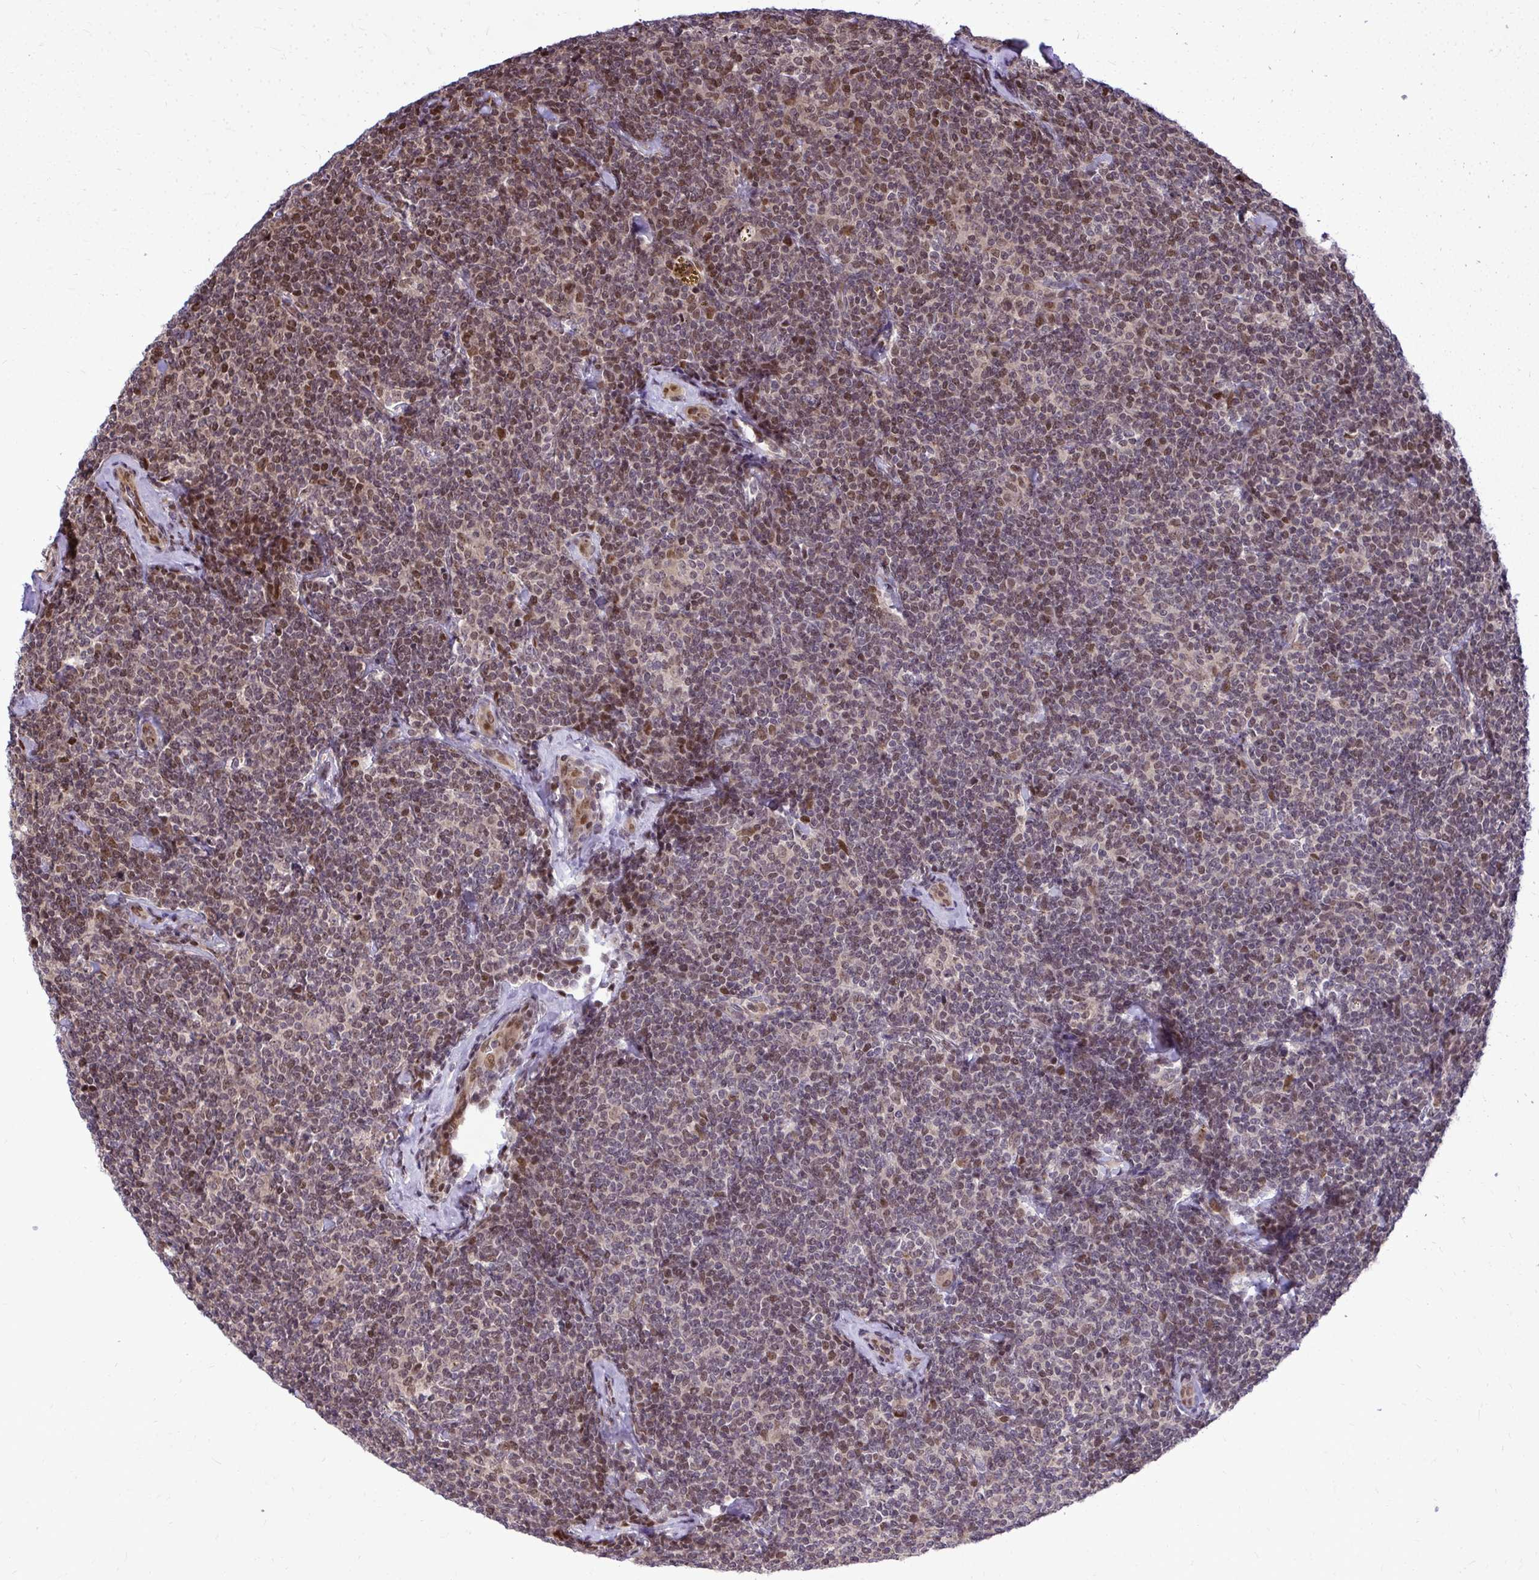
{"staining": {"intensity": "moderate", "quantity": "25%-75%", "location": "nuclear"}, "tissue": "lymphoma", "cell_type": "Tumor cells", "image_type": "cancer", "snomed": [{"axis": "morphology", "description": "Malignant lymphoma, non-Hodgkin's type, Low grade"}, {"axis": "topography", "description": "Lymph node"}], "caption": "This histopathology image reveals IHC staining of lymphoma, with medium moderate nuclear staining in about 25%-75% of tumor cells.", "gene": "PIGY", "patient": {"sex": "female", "age": 56}}